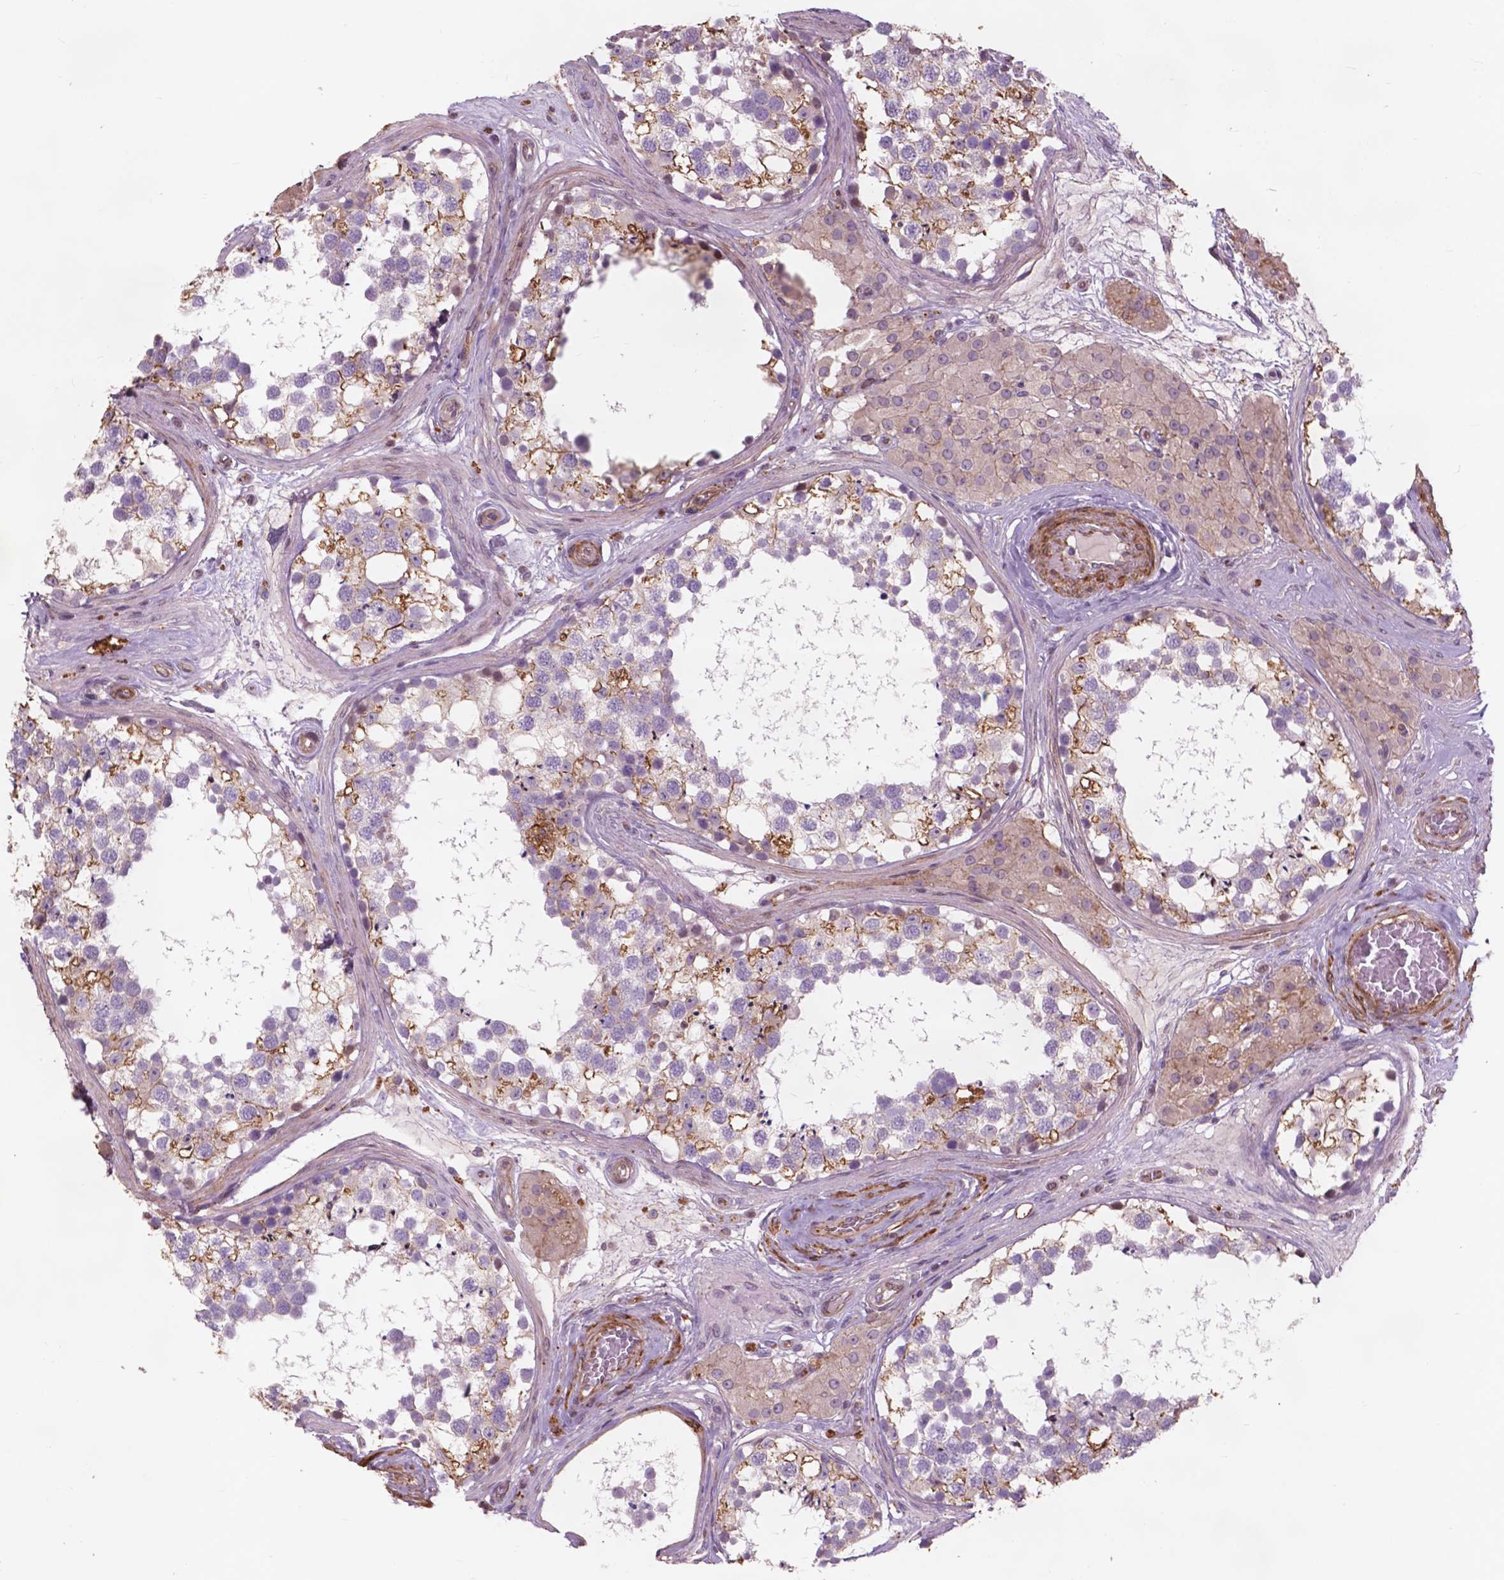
{"staining": {"intensity": "moderate", "quantity": "<25%", "location": "cytoplasmic/membranous"}, "tissue": "testis", "cell_type": "Cells in seminiferous ducts", "image_type": "normal", "snomed": [{"axis": "morphology", "description": "Normal tissue, NOS"}, {"axis": "morphology", "description": "Seminoma, NOS"}, {"axis": "topography", "description": "Testis"}], "caption": "Moderate cytoplasmic/membranous staining for a protein is identified in about <25% of cells in seminiferous ducts of unremarkable testis using immunohistochemistry (IHC).", "gene": "RFPL4B", "patient": {"sex": "male", "age": 65}}